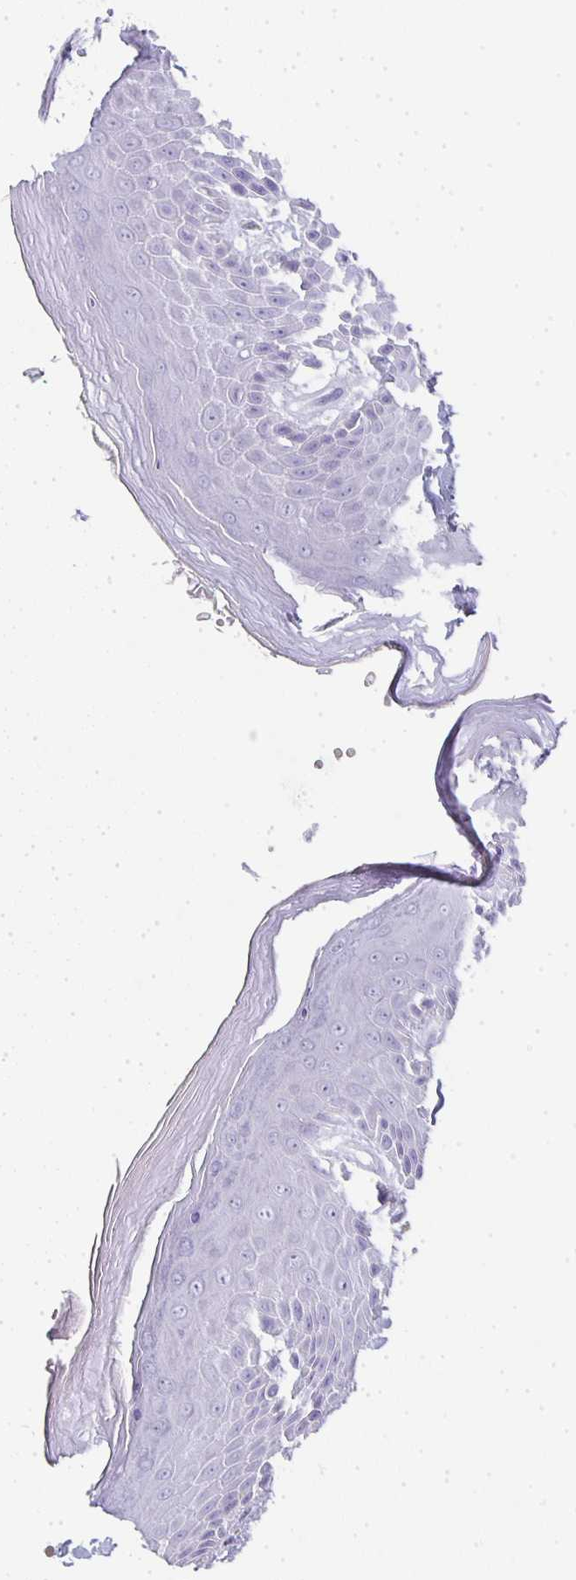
{"staining": {"intensity": "negative", "quantity": "none", "location": "none"}, "tissue": "skin", "cell_type": "Epidermal cells", "image_type": "normal", "snomed": [{"axis": "morphology", "description": "Normal tissue, NOS"}, {"axis": "topography", "description": "Peripheral nerve tissue"}], "caption": "Protein analysis of unremarkable skin exhibits no significant positivity in epidermal cells.", "gene": "TPSD1", "patient": {"sex": "male", "age": 51}}